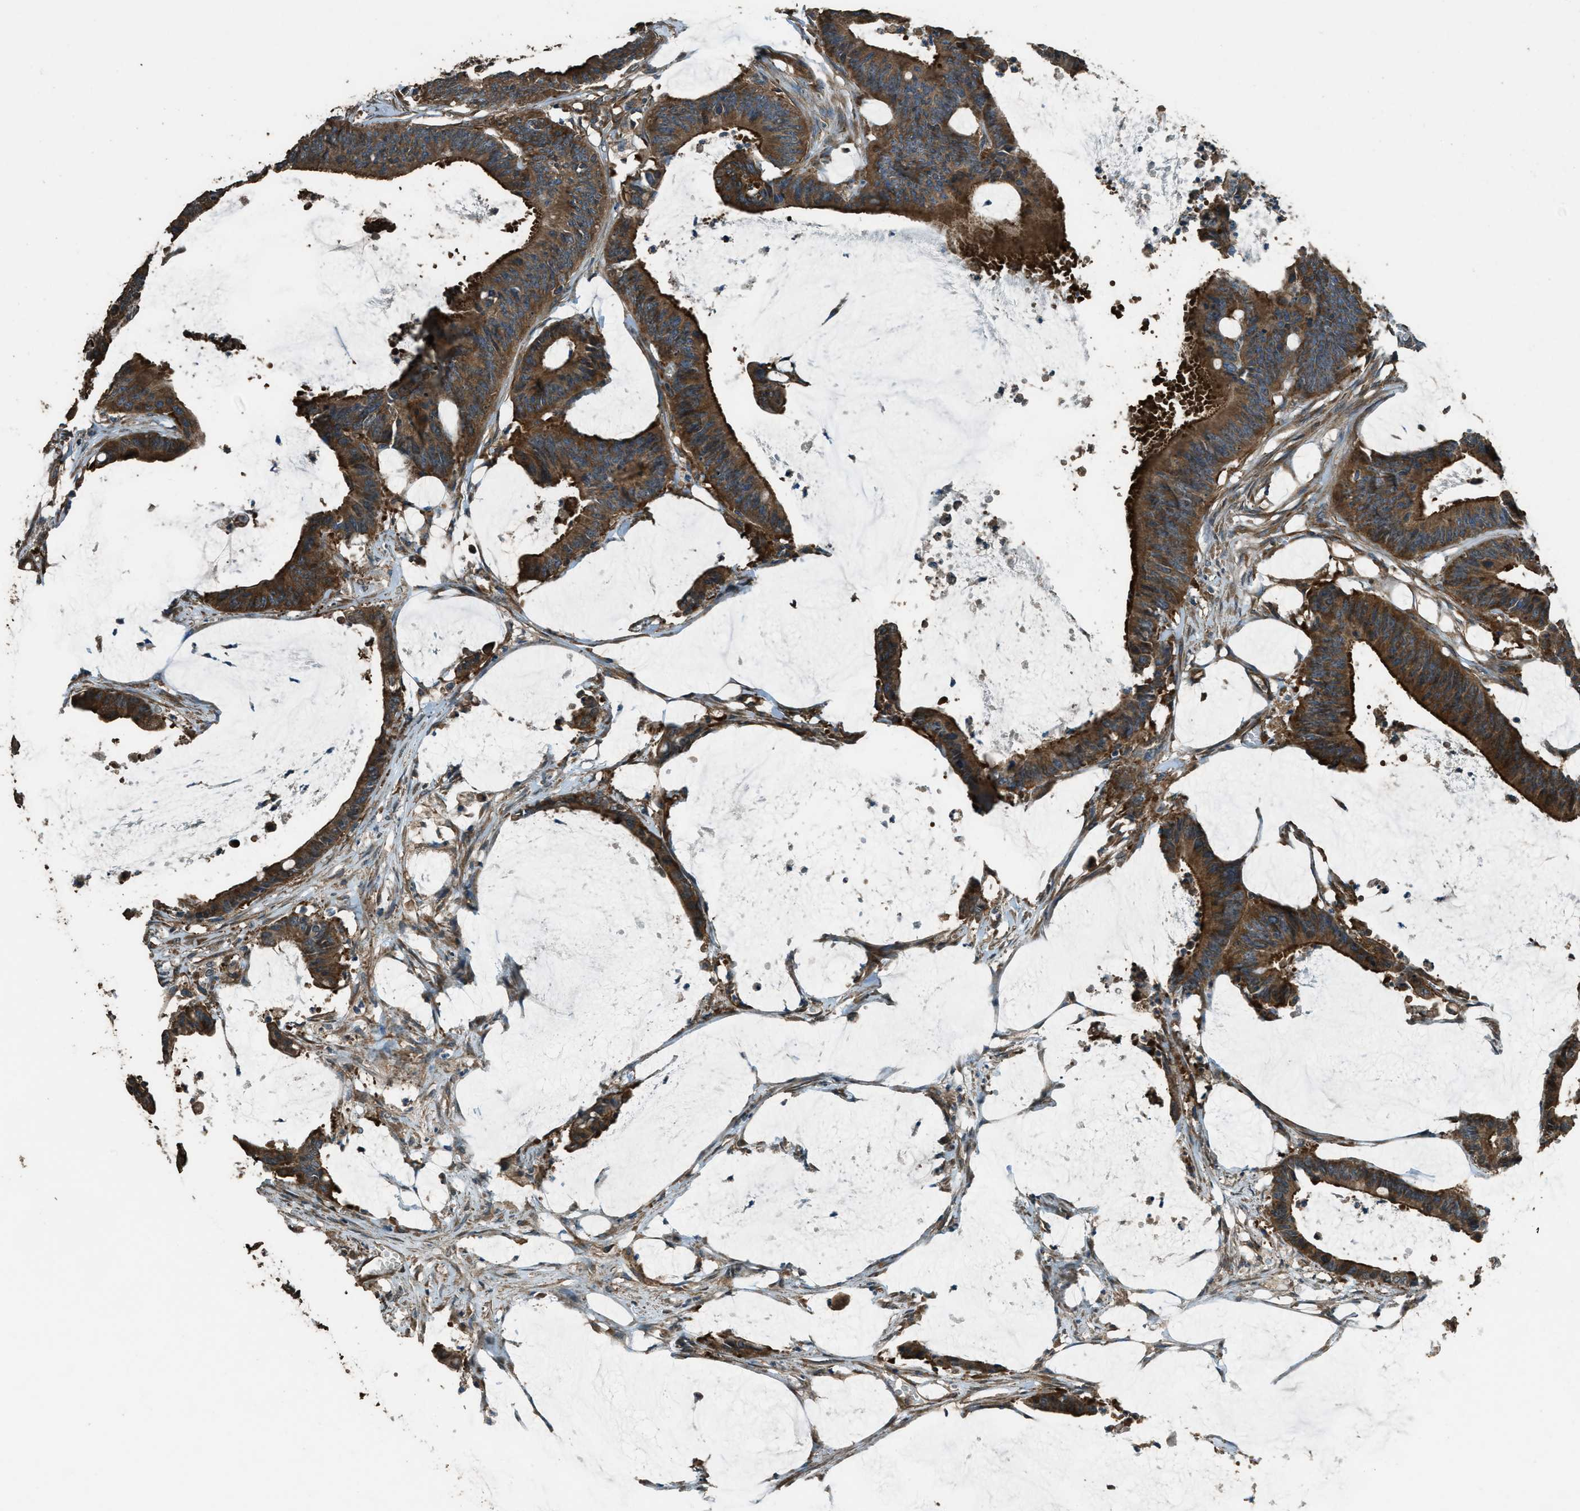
{"staining": {"intensity": "strong", "quantity": ">75%", "location": "cytoplasmic/membranous"}, "tissue": "colorectal cancer", "cell_type": "Tumor cells", "image_type": "cancer", "snomed": [{"axis": "morphology", "description": "Adenocarcinoma, NOS"}, {"axis": "topography", "description": "Rectum"}], "caption": "A high amount of strong cytoplasmic/membranous positivity is present in about >75% of tumor cells in colorectal adenocarcinoma tissue.", "gene": "MARS1", "patient": {"sex": "female", "age": 66}}